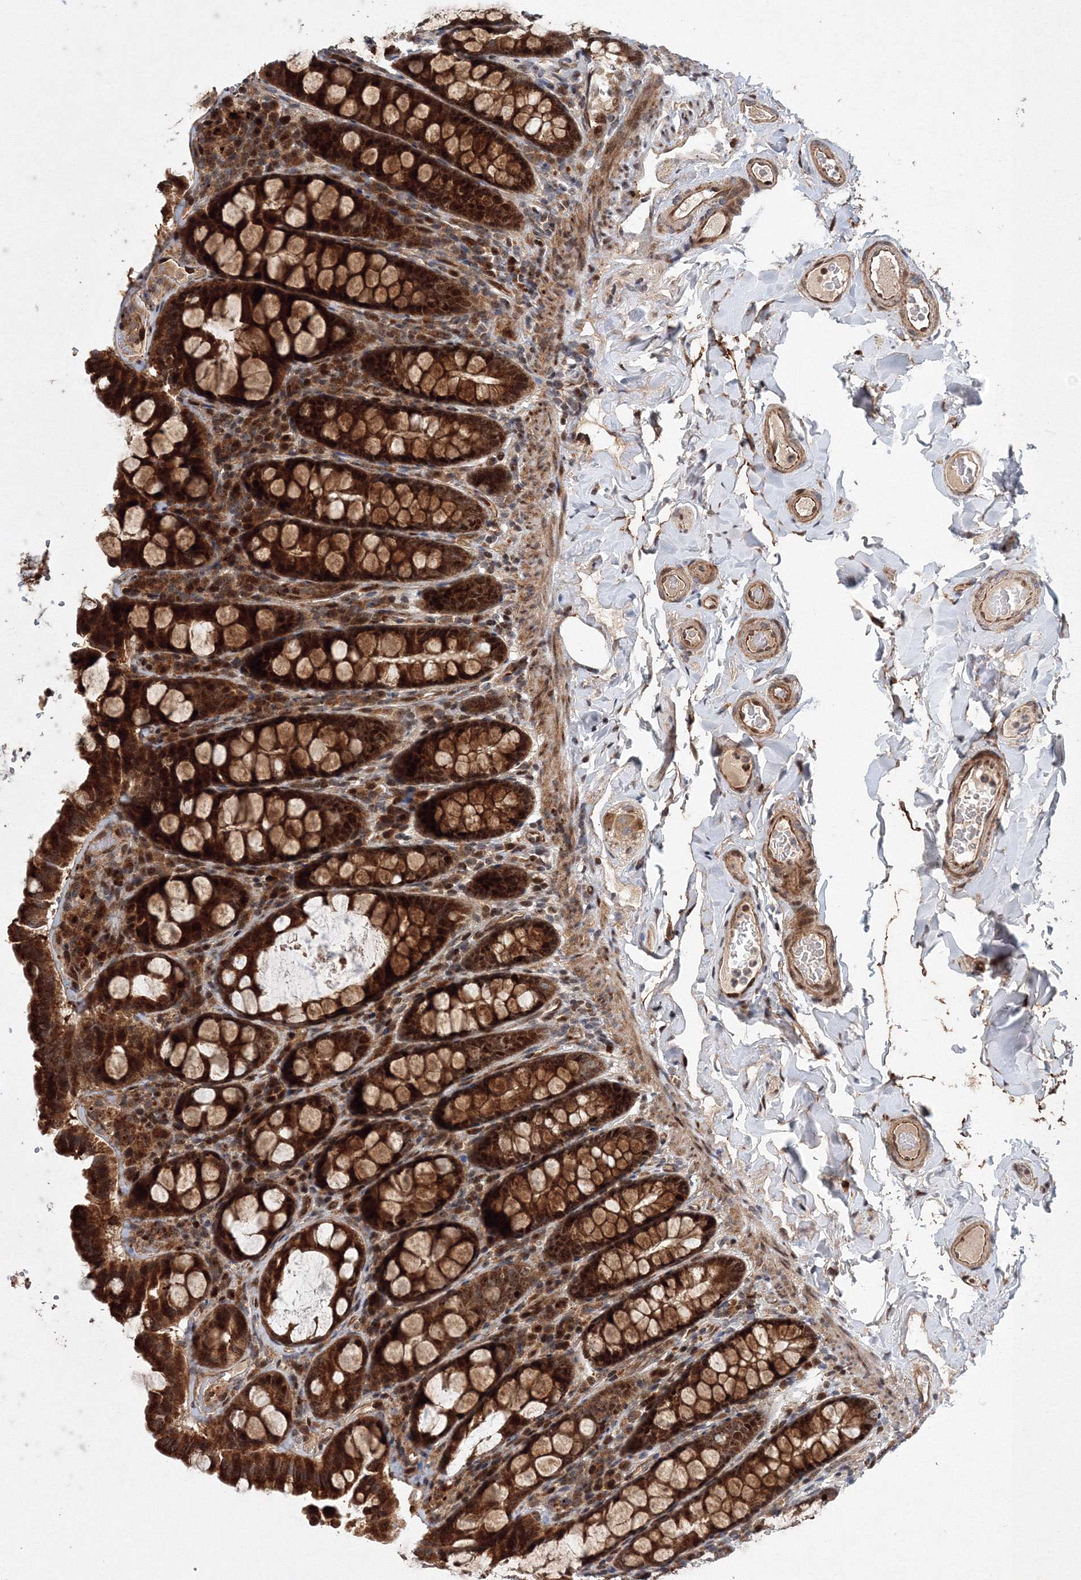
{"staining": {"intensity": "strong", "quantity": ">75%", "location": "cytoplasmic/membranous"}, "tissue": "colon", "cell_type": "Endothelial cells", "image_type": "normal", "snomed": [{"axis": "morphology", "description": "Normal tissue, NOS"}, {"axis": "topography", "description": "Colon"}, {"axis": "topography", "description": "Peripheral nerve tissue"}], "caption": "Brown immunohistochemical staining in normal human colon shows strong cytoplasmic/membranous expression in approximately >75% of endothelial cells.", "gene": "ANKAR", "patient": {"sex": "female", "age": 61}}